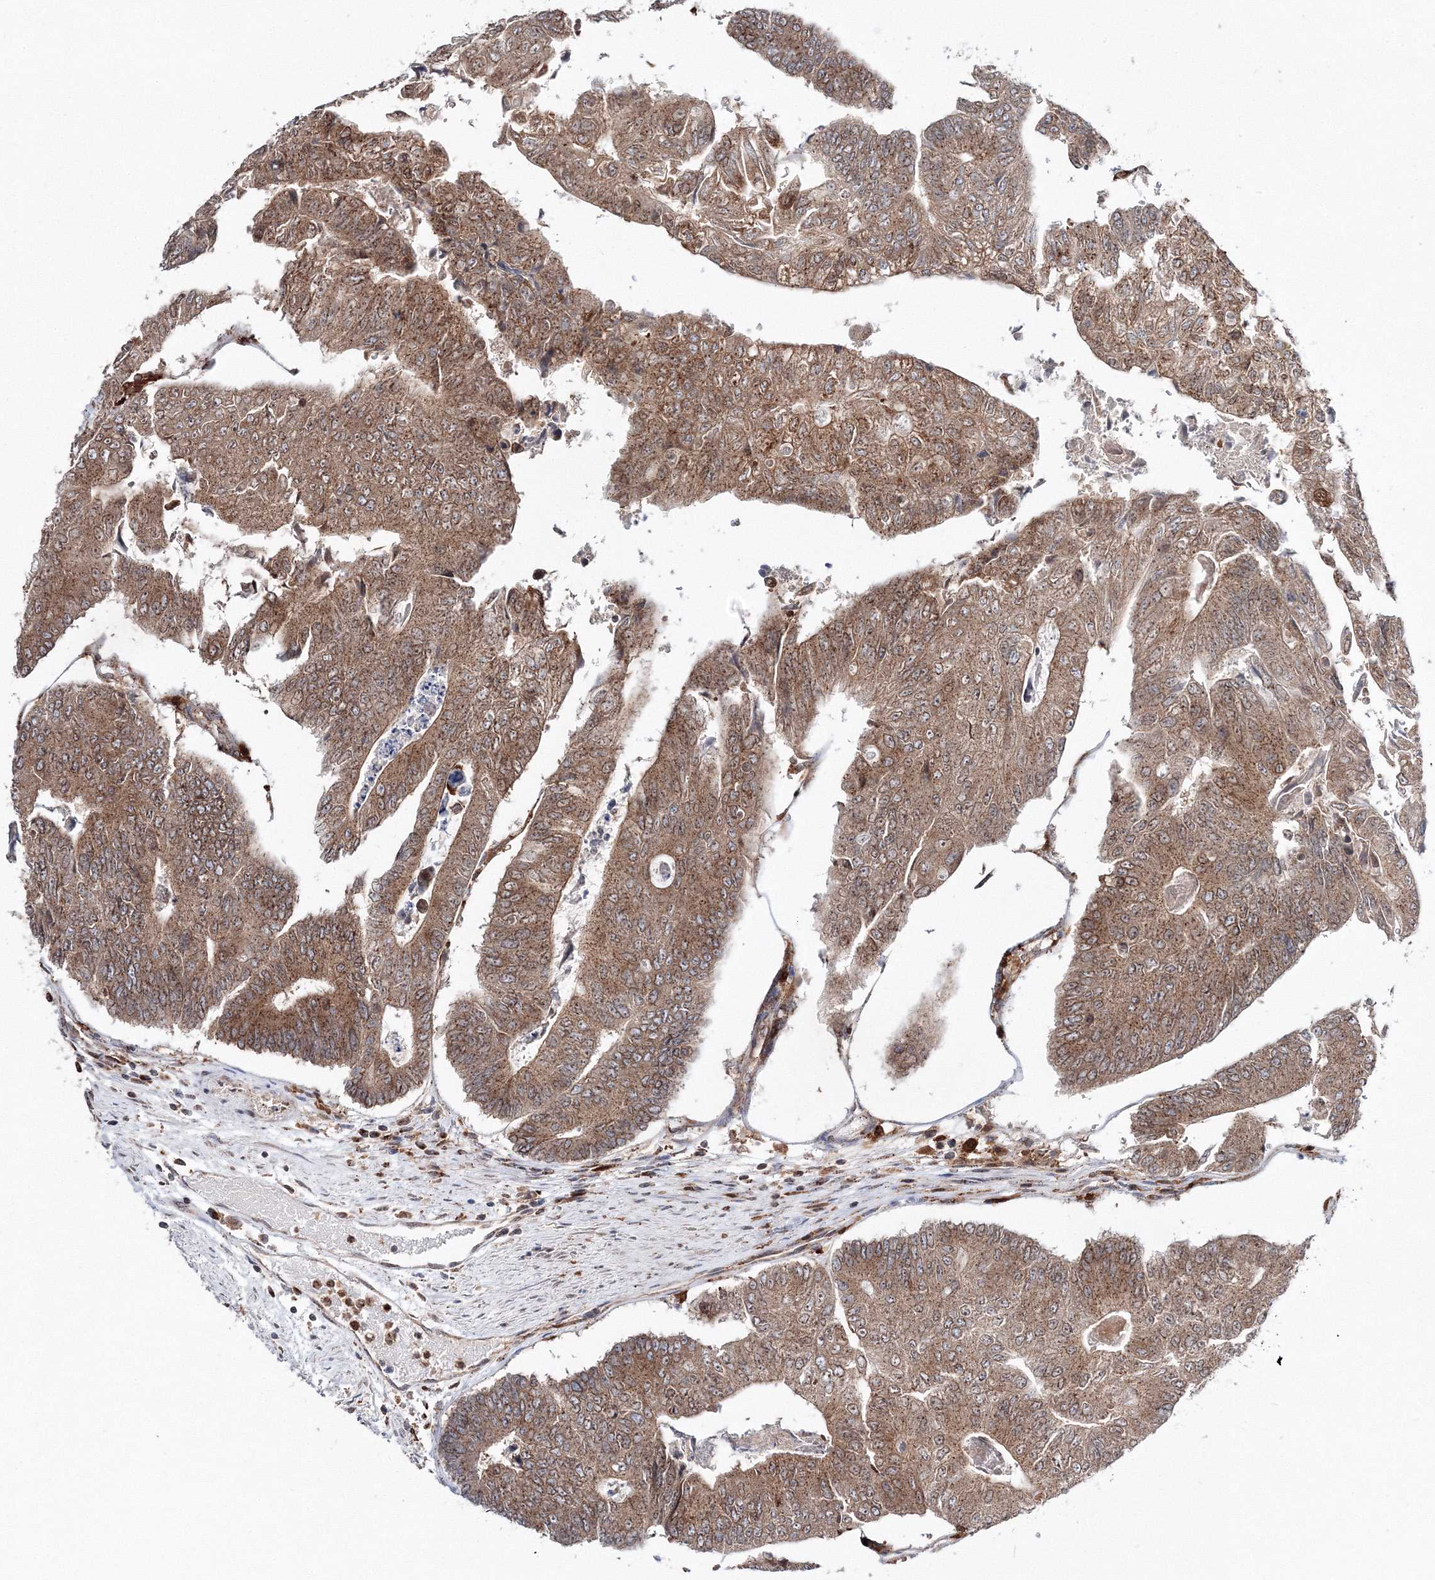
{"staining": {"intensity": "moderate", "quantity": ">75%", "location": "cytoplasmic/membranous"}, "tissue": "colorectal cancer", "cell_type": "Tumor cells", "image_type": "cancer", "snomed": [{"axis": "morphology", "description": "Adenocarcinoma, NOS"}, {"axis": "topography", "description": "Colon"}], "caption": "A brown stain labels moderate cytoplasmic/membranous positivity of a protein in colorectal cancer (adenocarcinoma) tumor cells.", "gene": "ARCN1", "patient": {"sex": "female", "age": 67}}